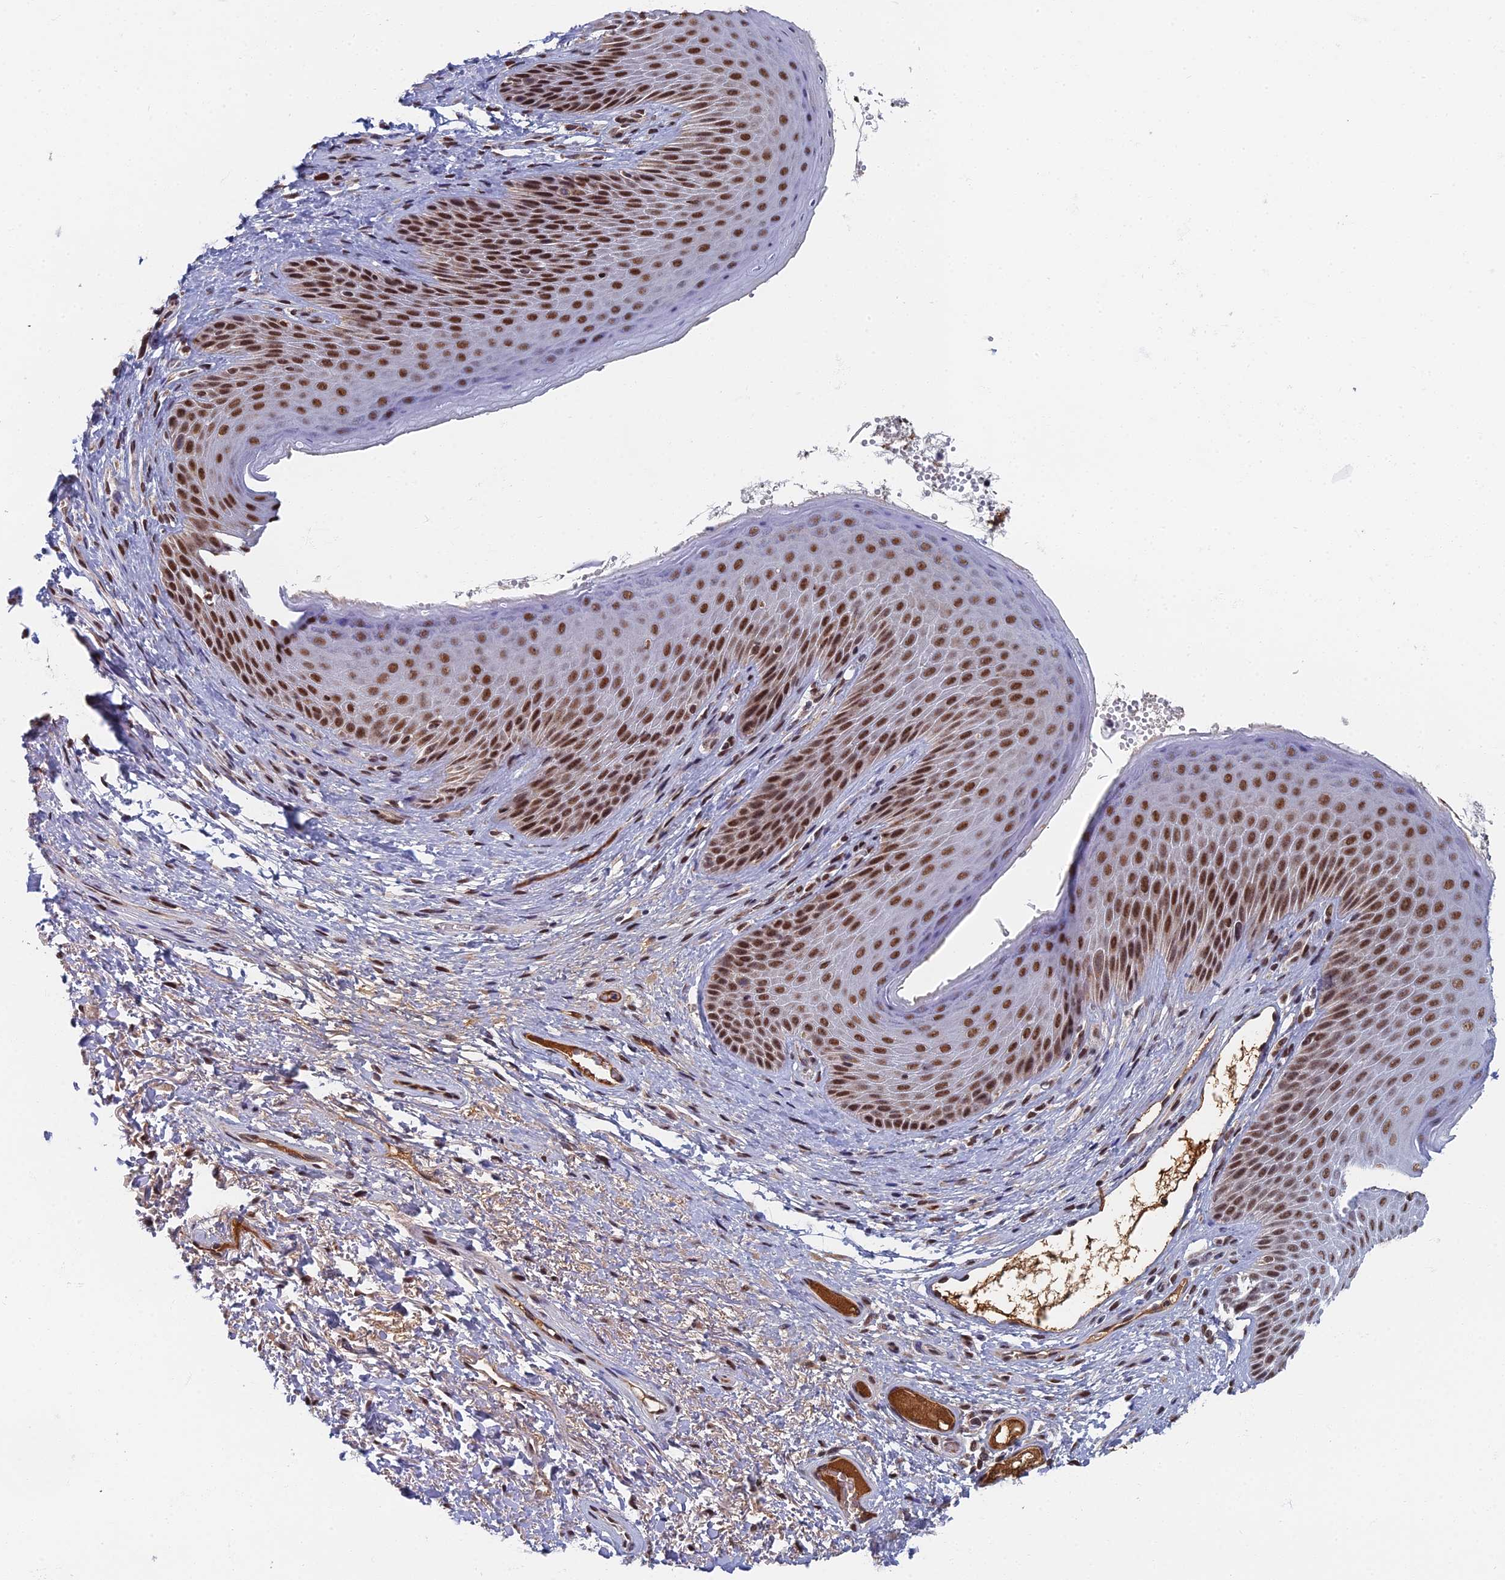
{"staining": {"intensity": "moderate", "quantity": ">75%", "location": "nuclear"}, "tissue": "skin", "cell_type": "Epidermal cells", "image_type": "normal", "snomed": [{"axis": "morphology", "description": "Normal tissue, NOS"}, {"axis": "topography", "description": "Anal"}], "caption": "Protein expression by immunohistochemistry (IHC) shows moderate nuclear positivity in approximately >75% of epidermal cells in benign skin.", "gene": "TAF13", "patient": {"sex": "male", "age": 74}}